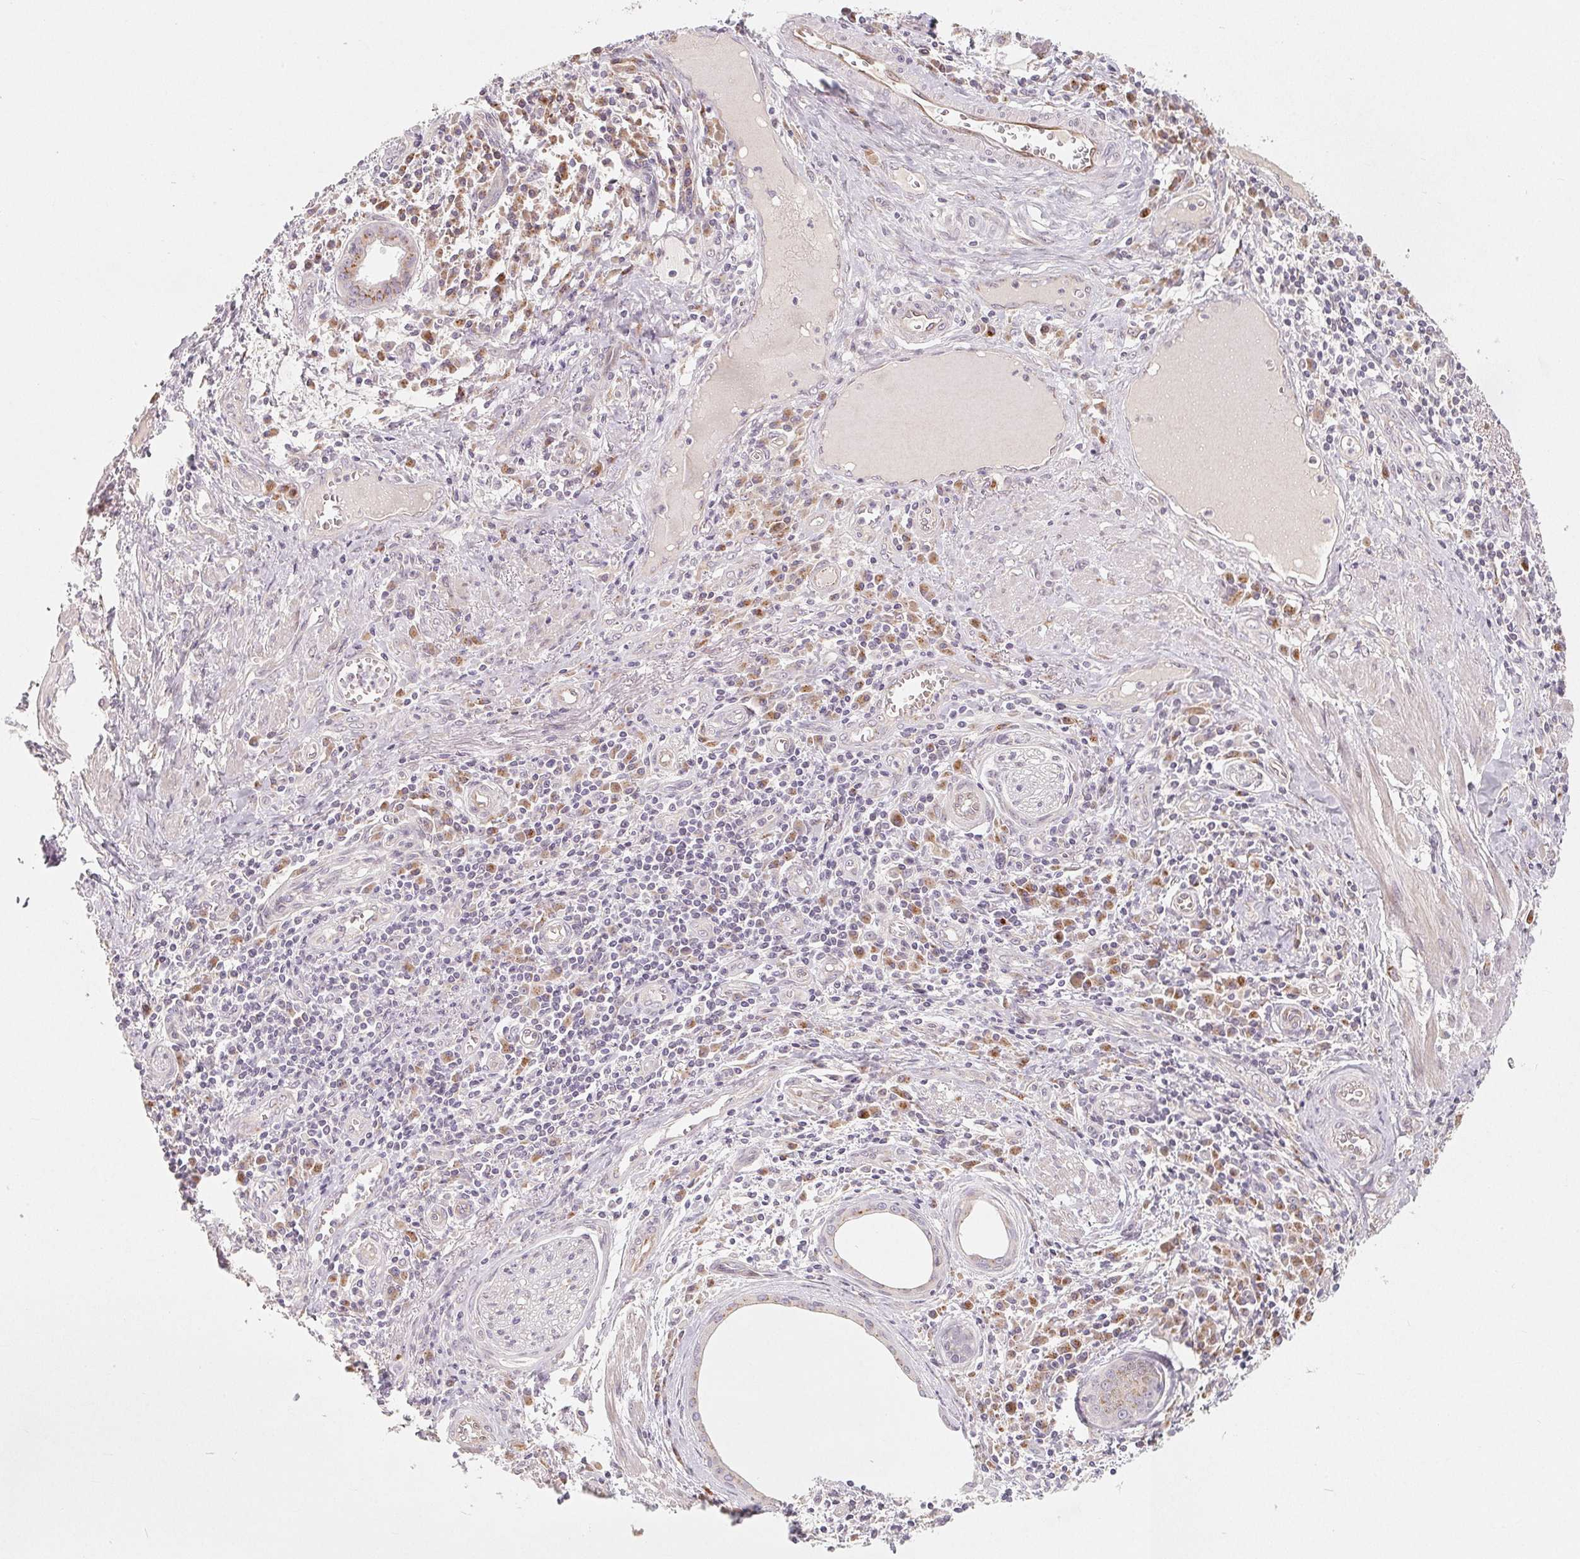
{"staining": {"intensity": "negative", "quantity": "none", "location": "none"}, "tissue": "lung cancer", "cell_type": "Tumor cells", "image_type": "cancer", "snomed": [{"axis": "morphology", "description": "Squamous cell carcinoma, NOS"}, {"axis": "topography", "description": "Lung"}], "caption": "Immunohistochemical staining of lung cancer (squamous cell carcinoma) reveals no significant expression in tumor cells.", "gene": "TMSB15B", "patient": {"sex": "male", "age": 74}}